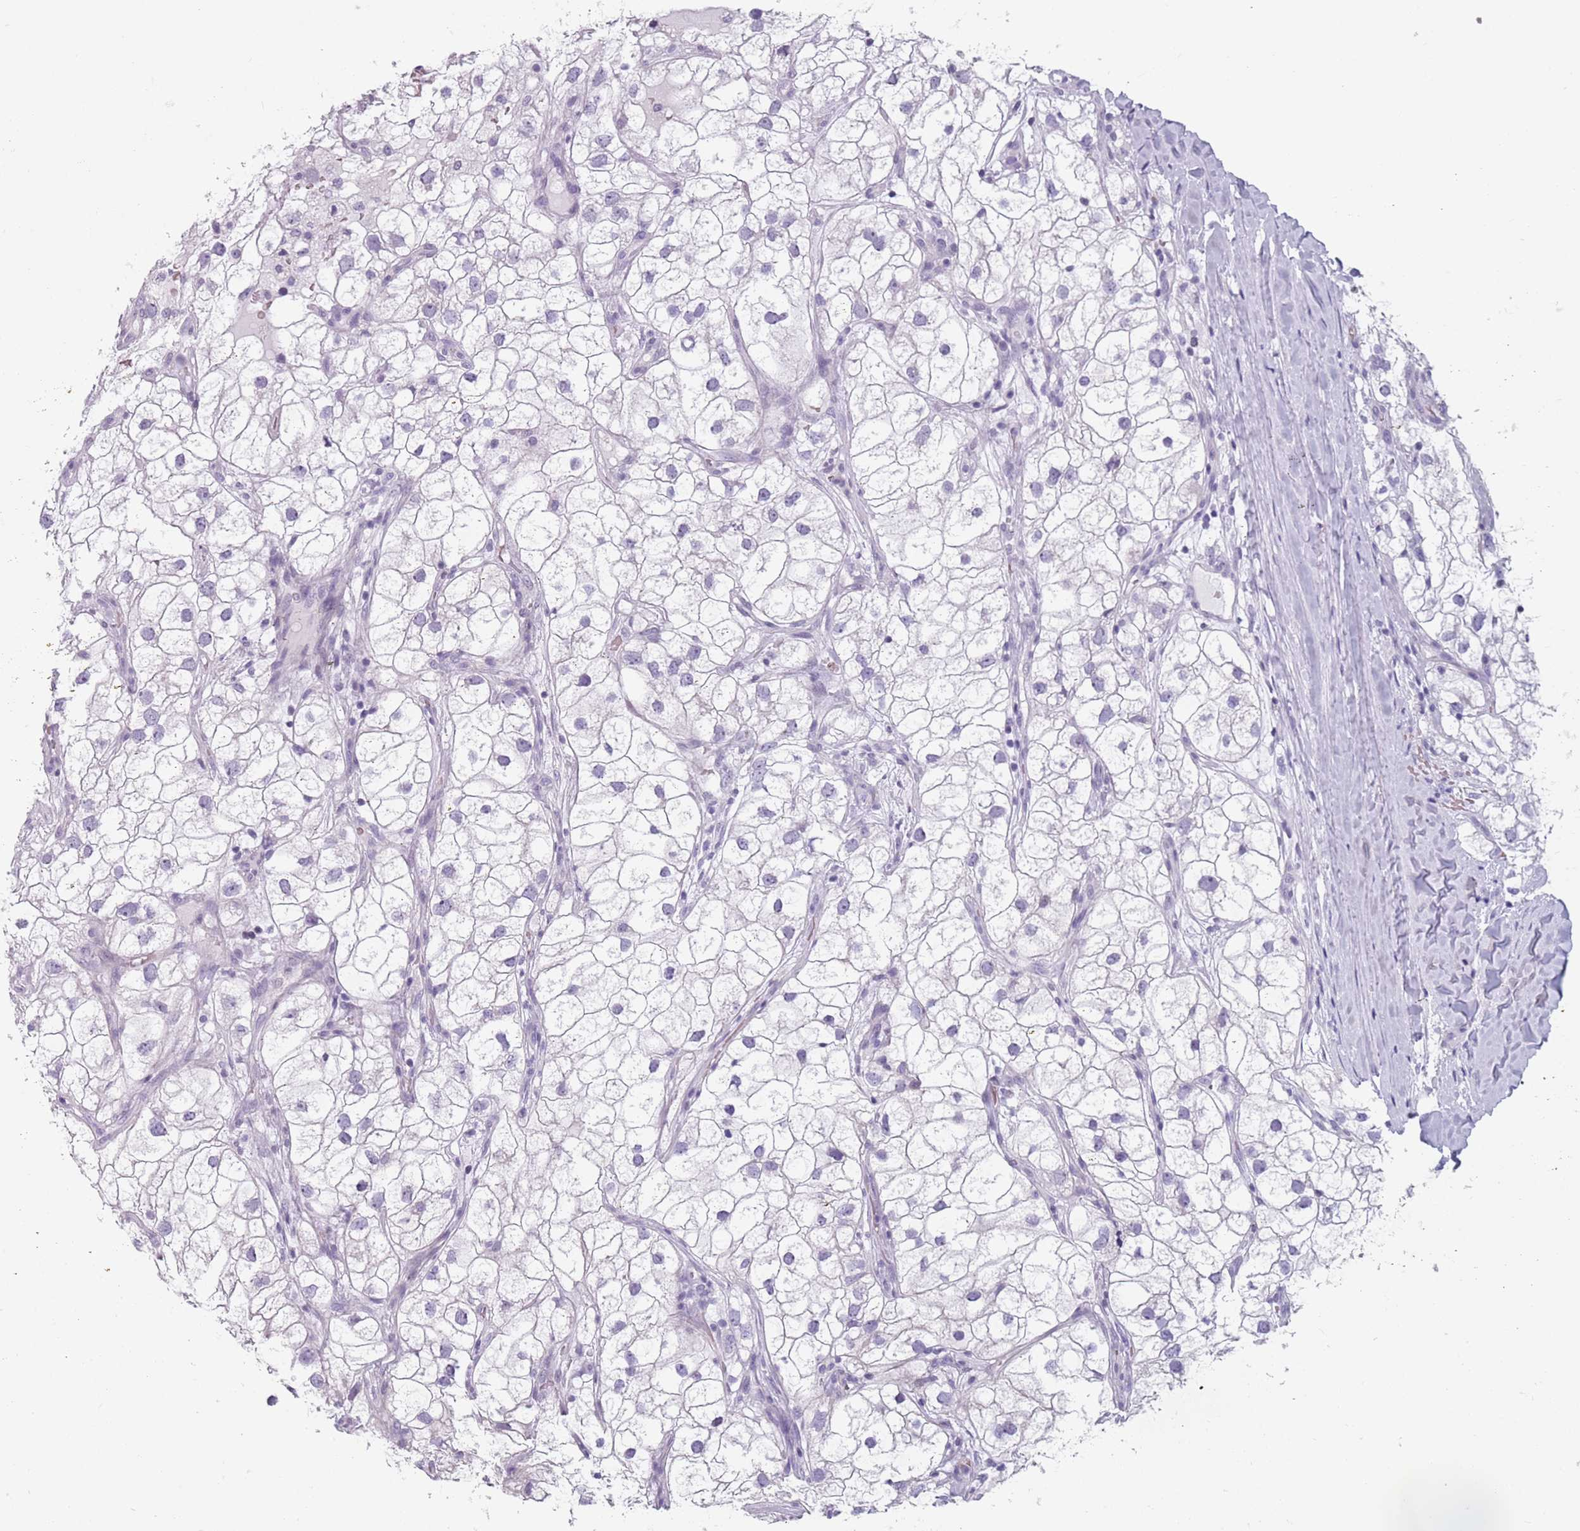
{"staining": {"intensity": "negative", "quantity": "none", "location": "none"}, "tissue": "renal cancer", "cell_type": "Tumor cells", "image_type": "cancer", "snomed": [{"axis": "morphology", "description": "Adenocarcinoma, NOS"}, {"axis": "topography", "description": "Kidney"}], "caption": "Tumor cells are negative for protein expression in human adenocarcinoma (renal). (IHC, brightfield microscopy, high magnification).", "gene": "SPESP1", "patient": {"sex": "male", "age": 59}}